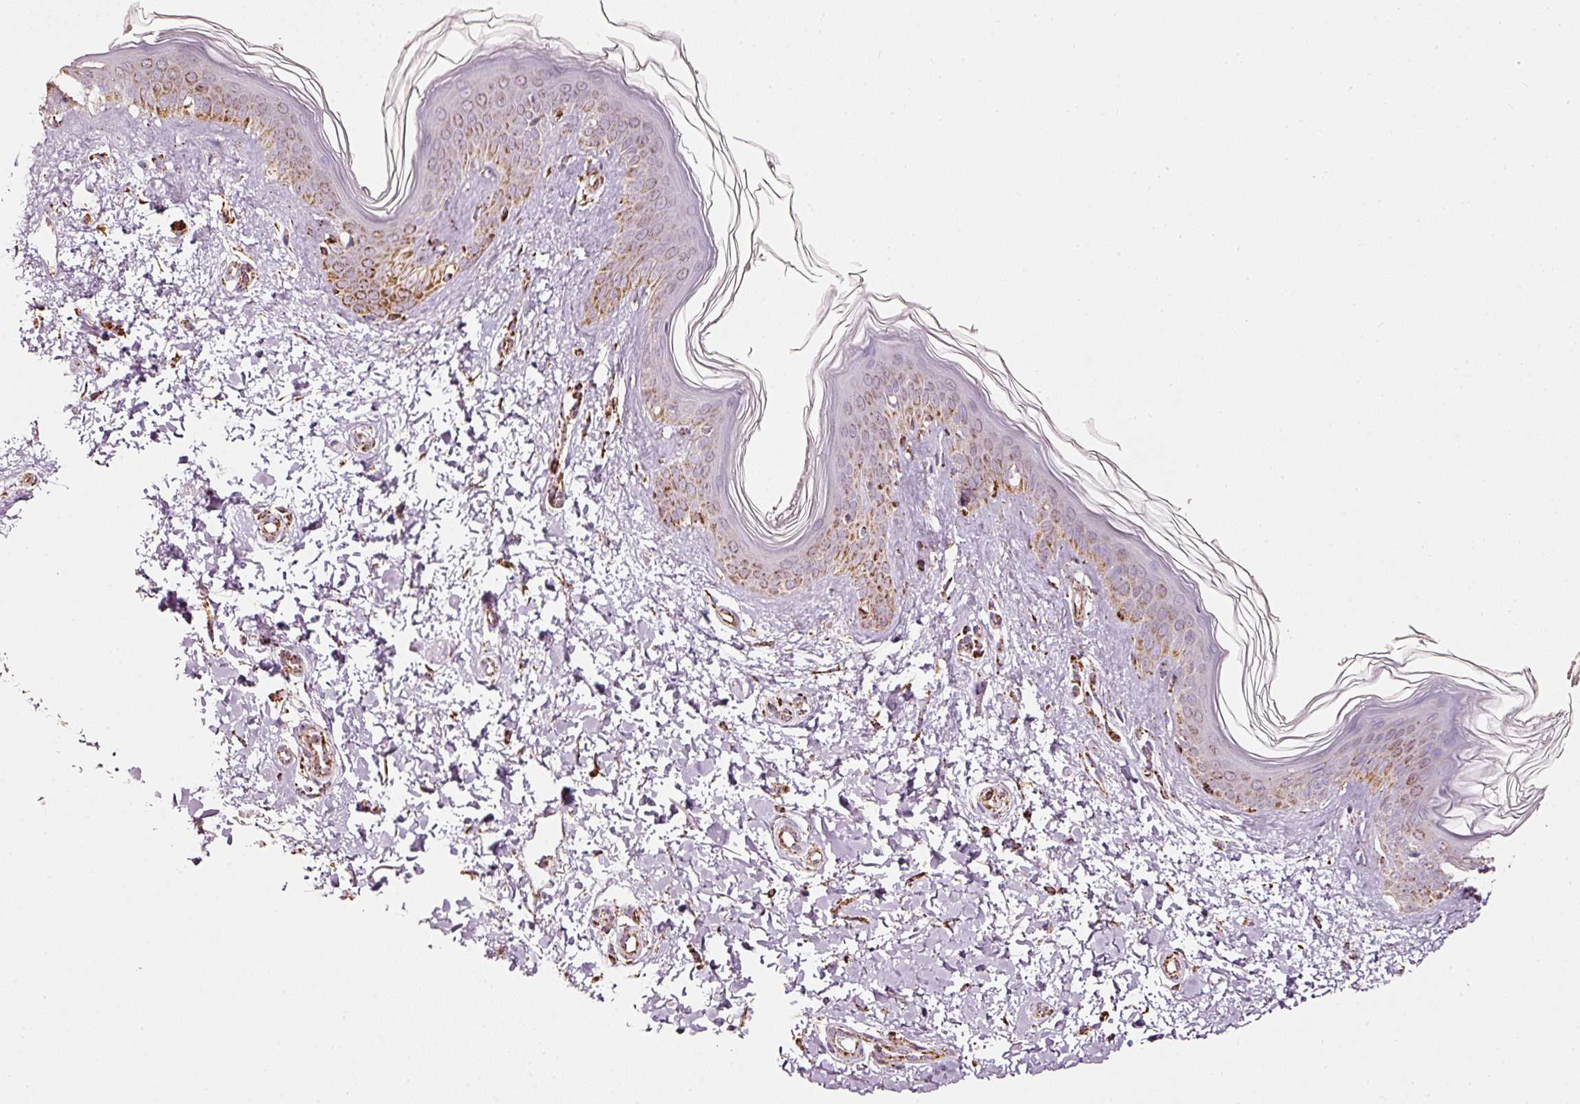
{"staining": {"intensity": "moderate", "quantity": ">75%", "location": "cytoplasmic/membranous"}, "tissue": "skin", "cell_type": "Fibroblasts", "image_type": "normal", "snomed": [{"axis": "morphology", "description": "Normal tissue, NOS"}, {"axis": "topography", "description": "Skin"}], "caption": "High-power microscopy captured an immunohistochemistry (IHC) histopathology image of unremarkable skin, revealing moderate cytoplasmic/membranous positivity in approximately >75% of fibroblasts.", "gene": "UQCRC1", "patient": {"sex": "female", "age": 41}}